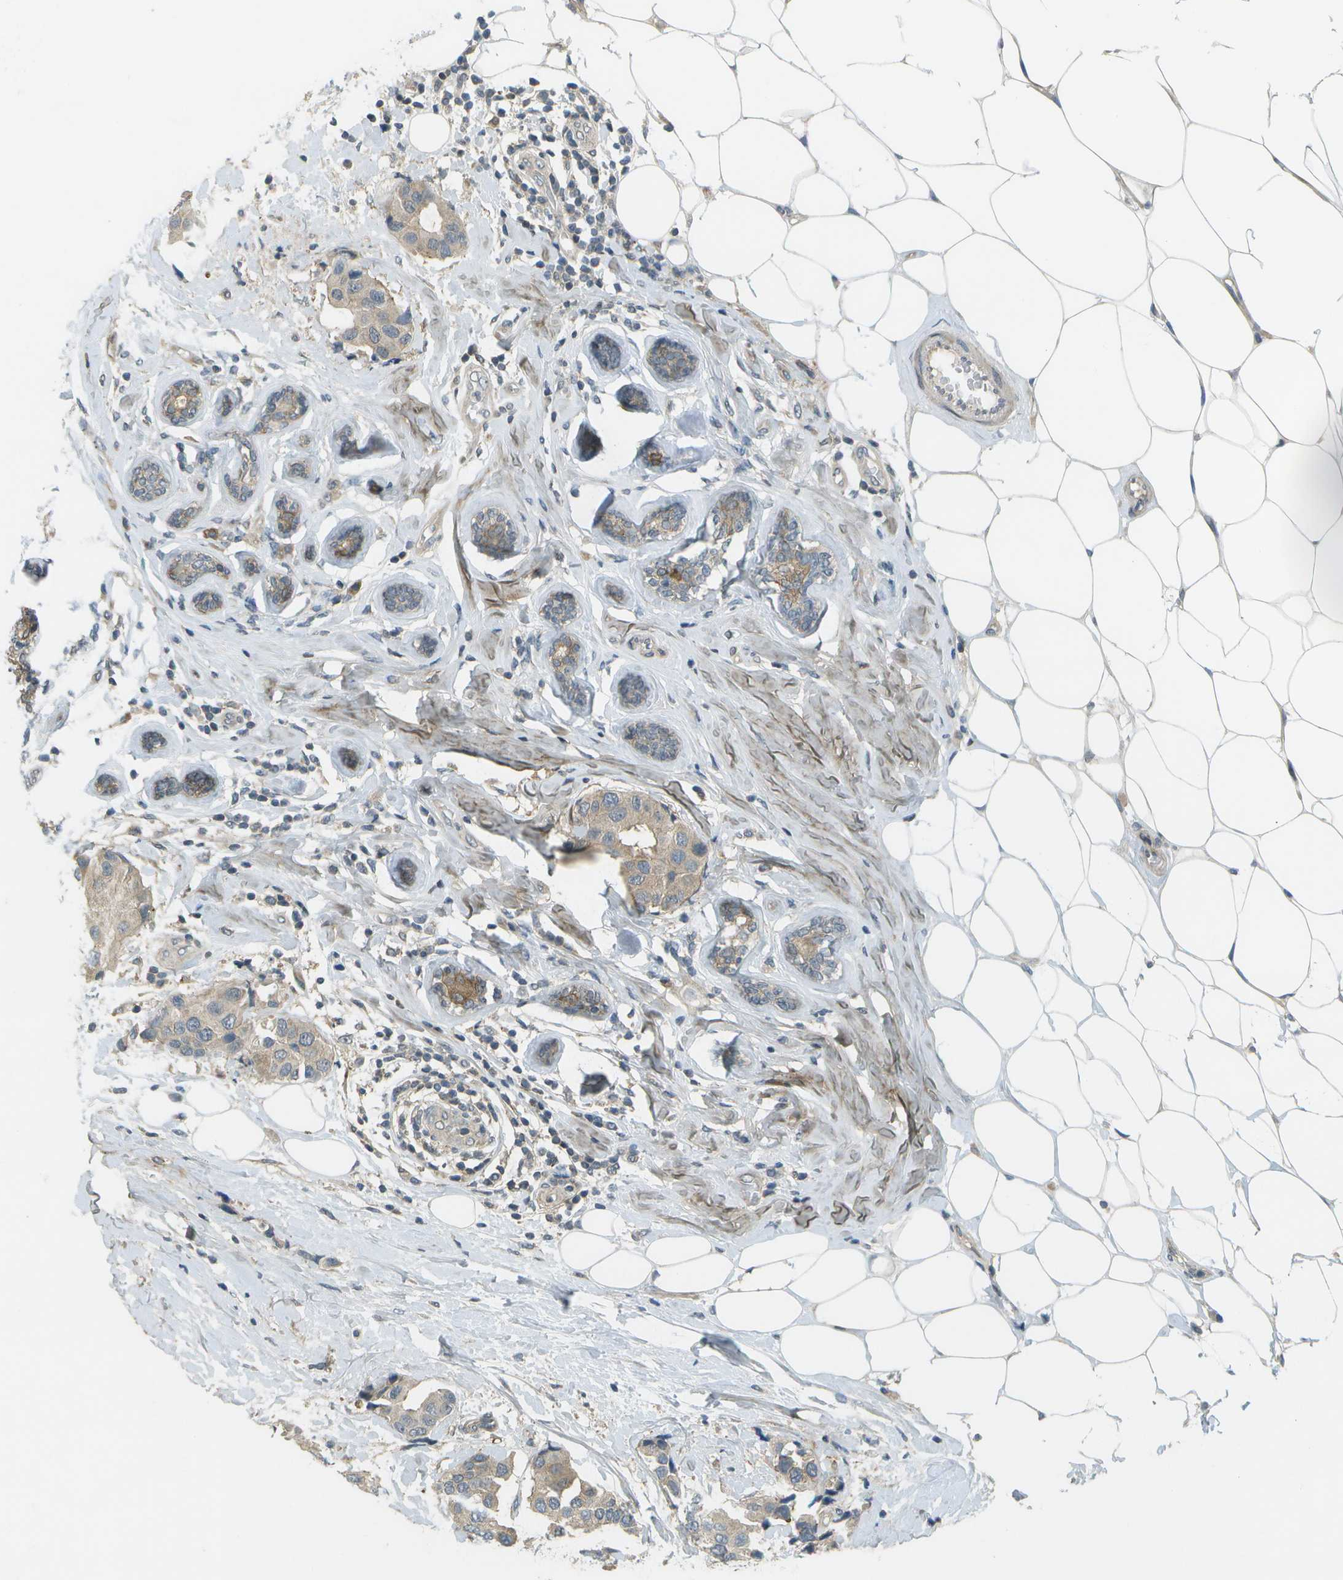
{"staining": {"intensity": "weak", "quantity": "25%-75%", "location": "cytoplasmic/membranous"}, "tissue": "breast cancer", "cell_type": "Tumor cells", "image_type": "cancer", "snomed": [{"axis": "morphology", "description": "Normal tissue, NOS"}, {"axis": "morphology", "description": "Duct carcinoma"}, {"axis": "topography", "description": "Breast"}], "caption": "Weak cytoplasmic/membranous positivity is seen in approximately 25%-75% of tumor cells in breast cancer (infiltrating ductal carcinoma). The staining was performed using DAB (3,3'-diaminobenzidine), with brown indicating positive protein expression. Nuclei are stained blue with hematoxylin.", "gene": "WNK2", "patient": {"sex": "female", "age": 39}}